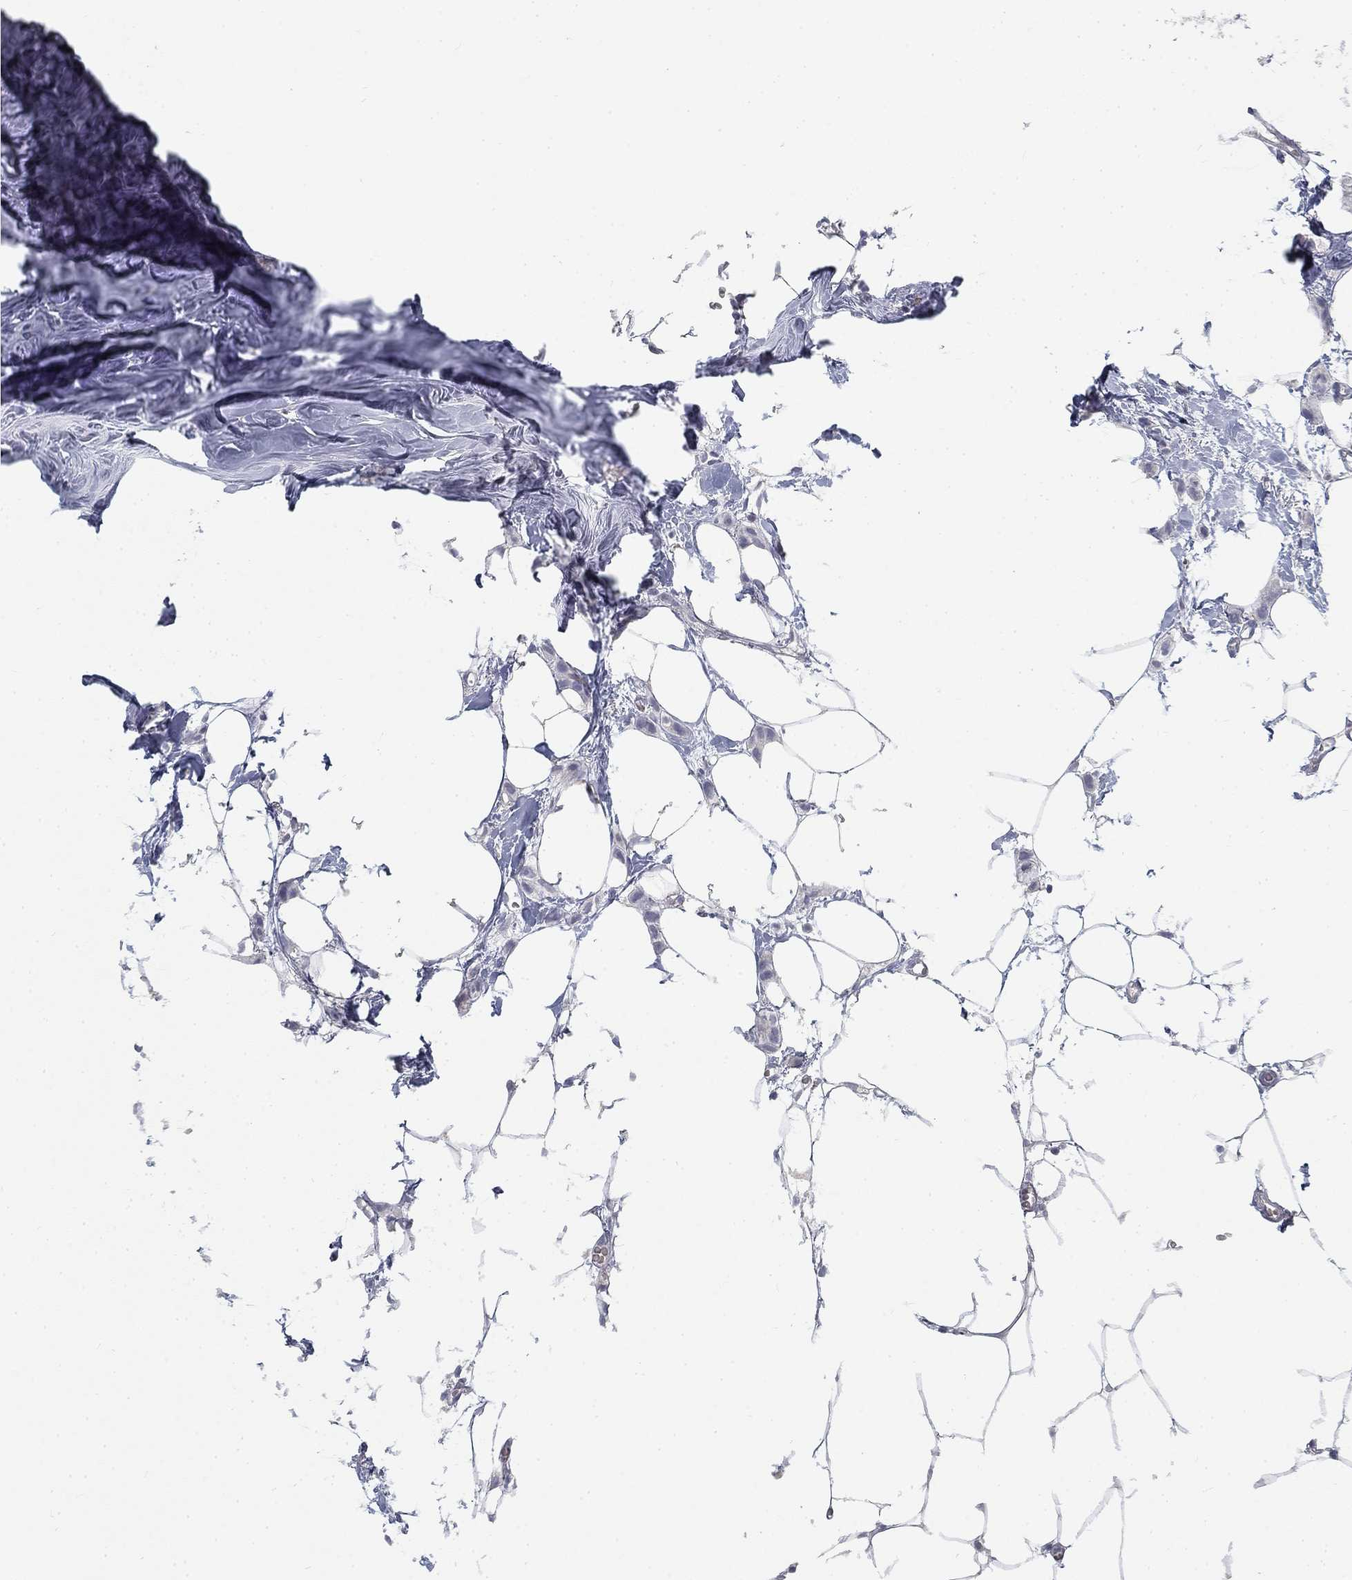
{"staining": {"intensity": "negative", "quantity": "none", "location": "none"}, "tissue": "breast cancer", "cell_type": "Tumor cells", "image_type": "cancer", "snomed": [{"axis": "morphology", "description": "Duct carcinoma"}, {"axis": "topography", "description": "Breast"}], "caption": "High power microscopy micrograph of an immunohistochemistry micrograph of breast cancer (invasive ductal carcinoma), revealing no significant staining in tumor cells.", "gene": "ATP1A3", "patient": {"sex": "female", "age": 85}}